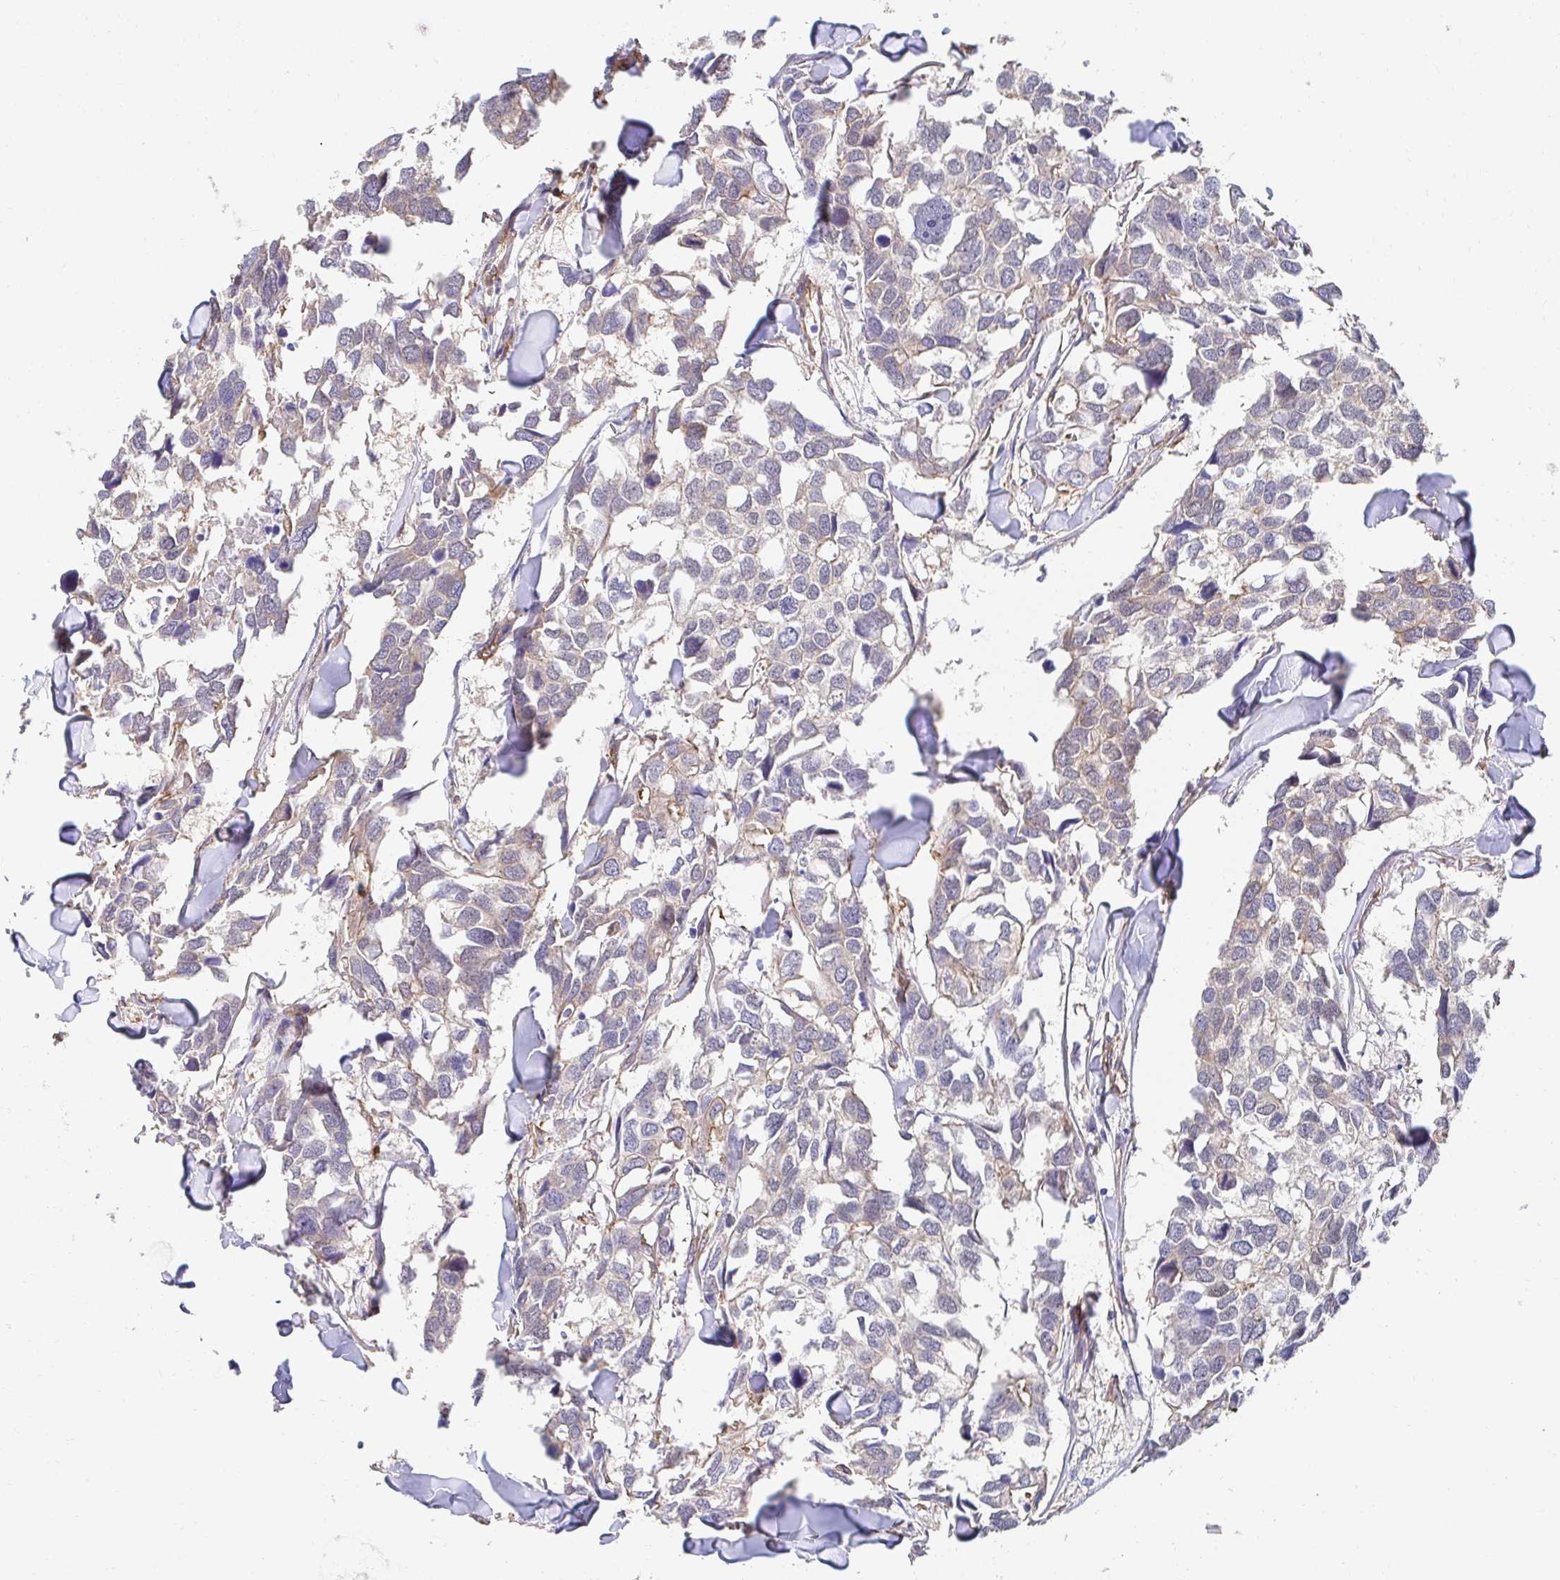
{"staining": {"intensity": "negative", "quantity": "none", "location": "none"}, "tissue": "breast cancer", "cell_type": "Tumor cells", "image_type": "cancer", "snomed": [{"axis": "morphology", "description": "Duct carcinoma"}, {"axis": "topography", "description": "Breast"}], "caption": "Tumor cells are negative for brown protein staining in breast cancer.", "gene": "CTTN", "patient": {"sex": "female", "age": 83}}